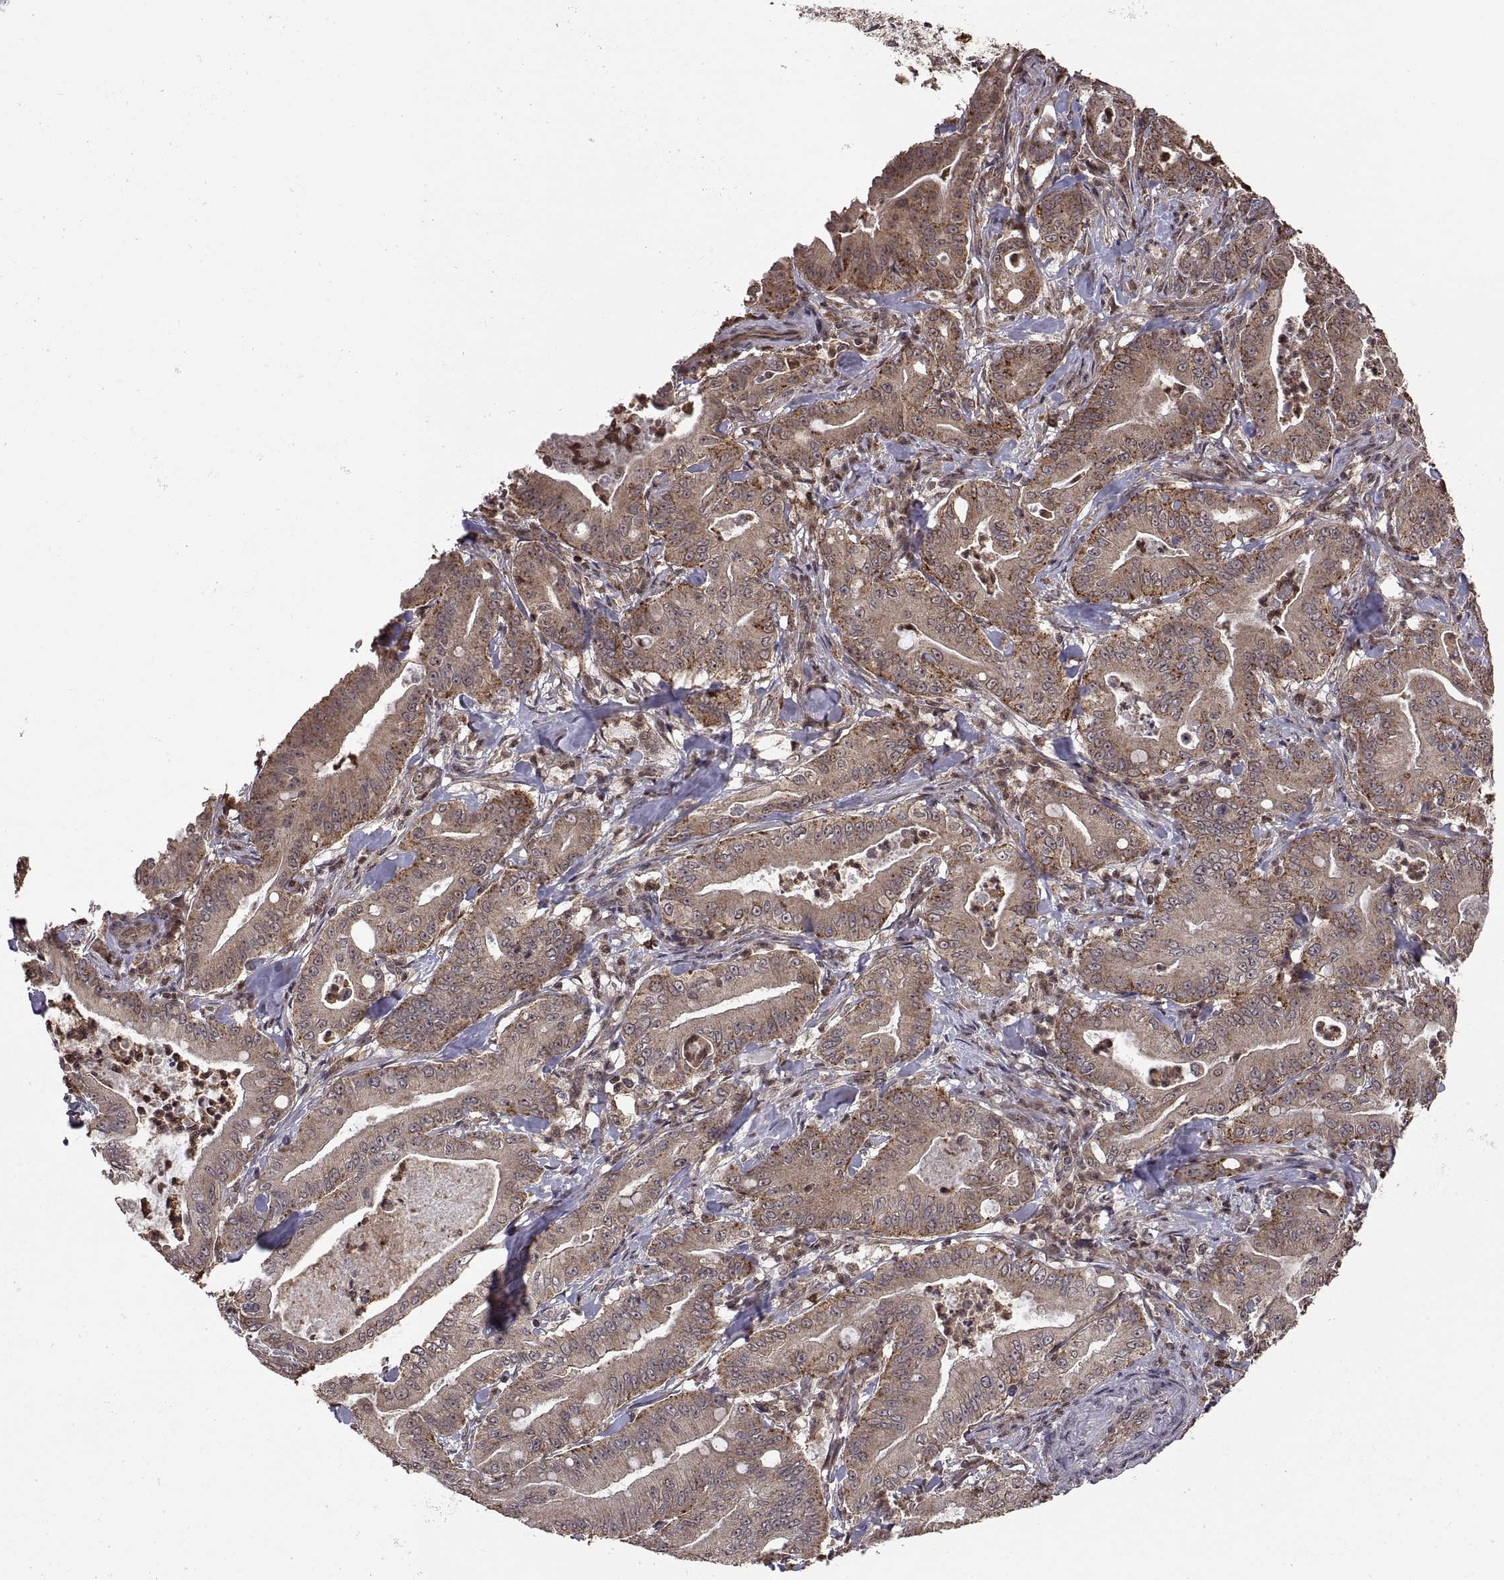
{"staining": {"intensity": "weak", "quantity": "25%-75%", "location": "cytoplasmic/membranous"}, "tissue": "pancreatic cancer", "cell_type": "Tumor cells", "image_type": "cancer", "snomed": [{"axis": "morphology", "description": "Adenocarcinoma, NOS"}, {"axis": "topography", "description": "Pancreas"}], "caption": "This photomicrograph exhibits immunohistochemistry (IHC) staining of pancreatic cancer (adenocarcinoma), with low weak cytoplasmic/membranous expression in about 25%-75% of tumor cells.", "gene": "ZNRF2", "patient": {"sex": "male", "age": 71}}